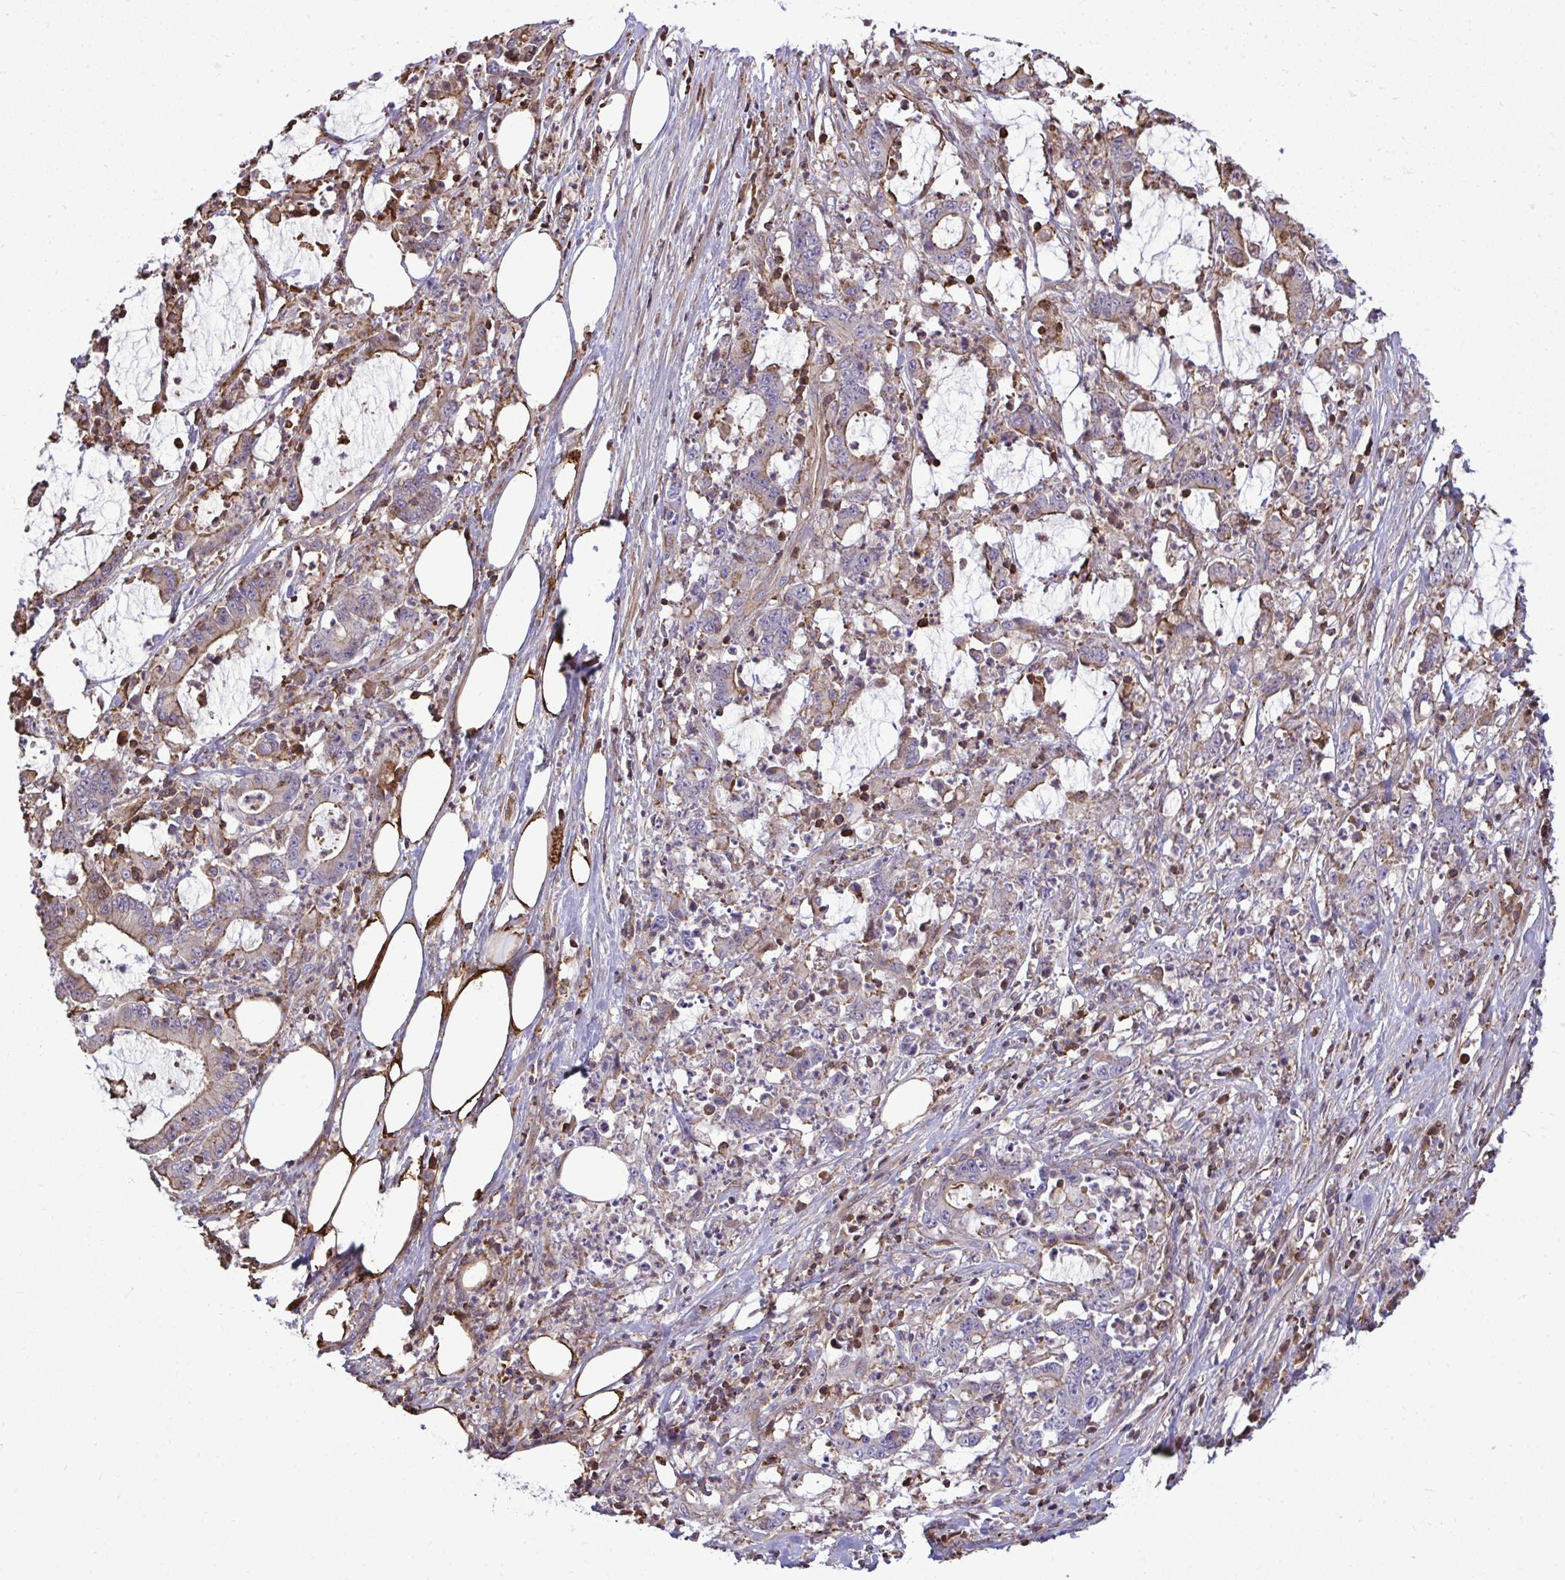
{"staining": {"intensity": "moderate", "quantity": "25%-75%", "location": "cytoplasmic/membranous"}, "tissue": "stomach cancer", "cell_type": "Tumor cells", "image_type": "cancer", "snomed": [{"axis": "morphology", "description": "Adenocarcinoma, NOS"}, {"axis": "topography", "description": "Stomach, upper"}], "caption": "Human stomach adenocarcinoma stained for a protein (brown) shows moderate cytoplasmic/membranous positive positivity in about 25%-75% of tumor cells.", "gene": "ZSCAN9", "patient": {"sex": "male", "age": 68}}